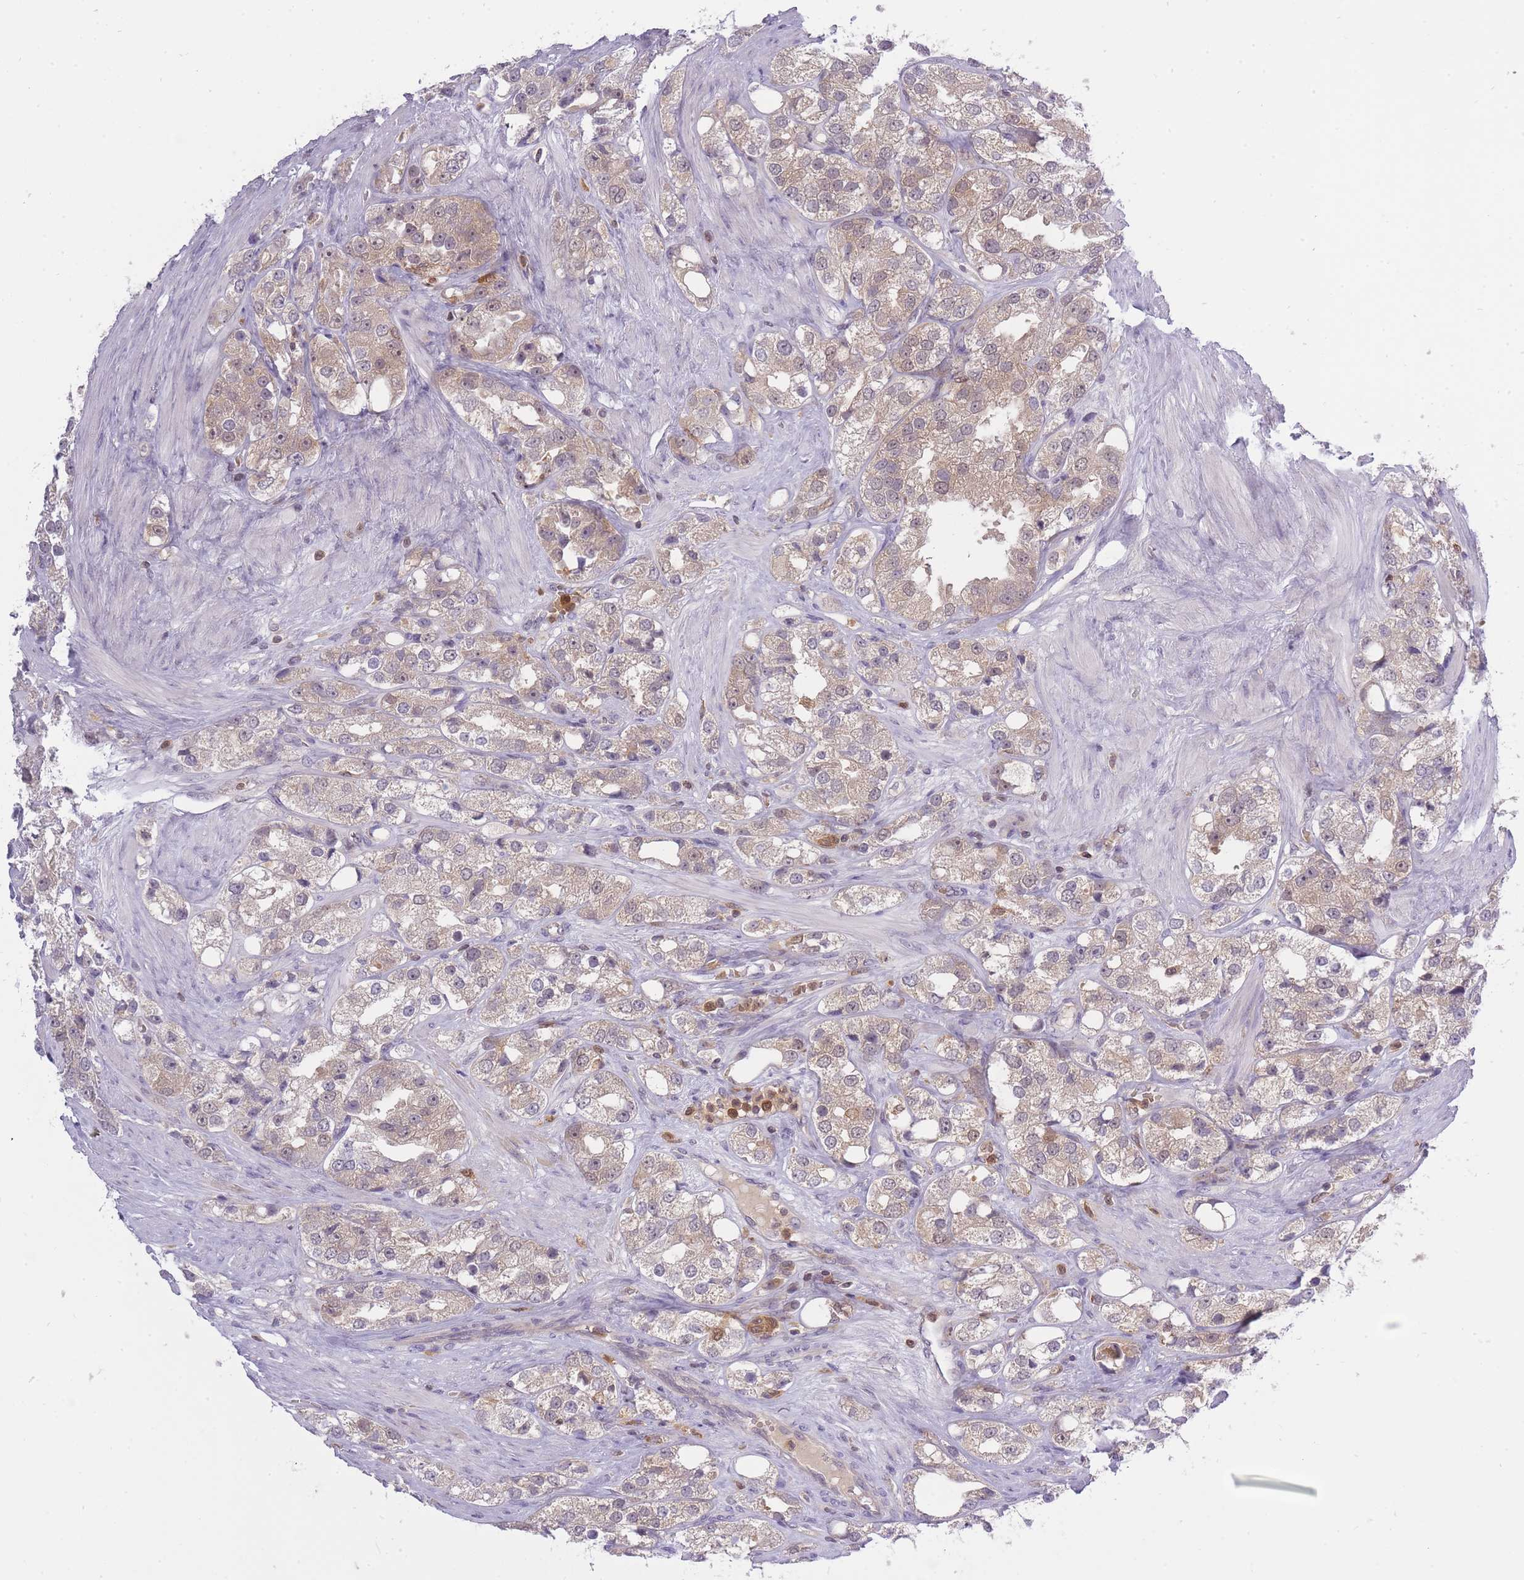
{"staining": {"intensity": "weak", "quantity": ">75%", "location": "cytoplasmic/membranous,nuclear"}, "tissue": "prostate cancer", "cell_type": "Tumor cells", "image_type": "cancer", "snomed": [{"axis": "morphology", "description": "Adenocarcinoma, NOS"}, {"axis": "topography", "description": "Prostate"}], "caption": "DAB immunohistochemical staining of human prostate cancer (adenocarcinoma) displays weak cytoplasmic/membranous and nuclear protein staining in approximately >75% of tumor cells.", "gene": "CXorf38", "patient": {"sex": "male", "age": 79}}